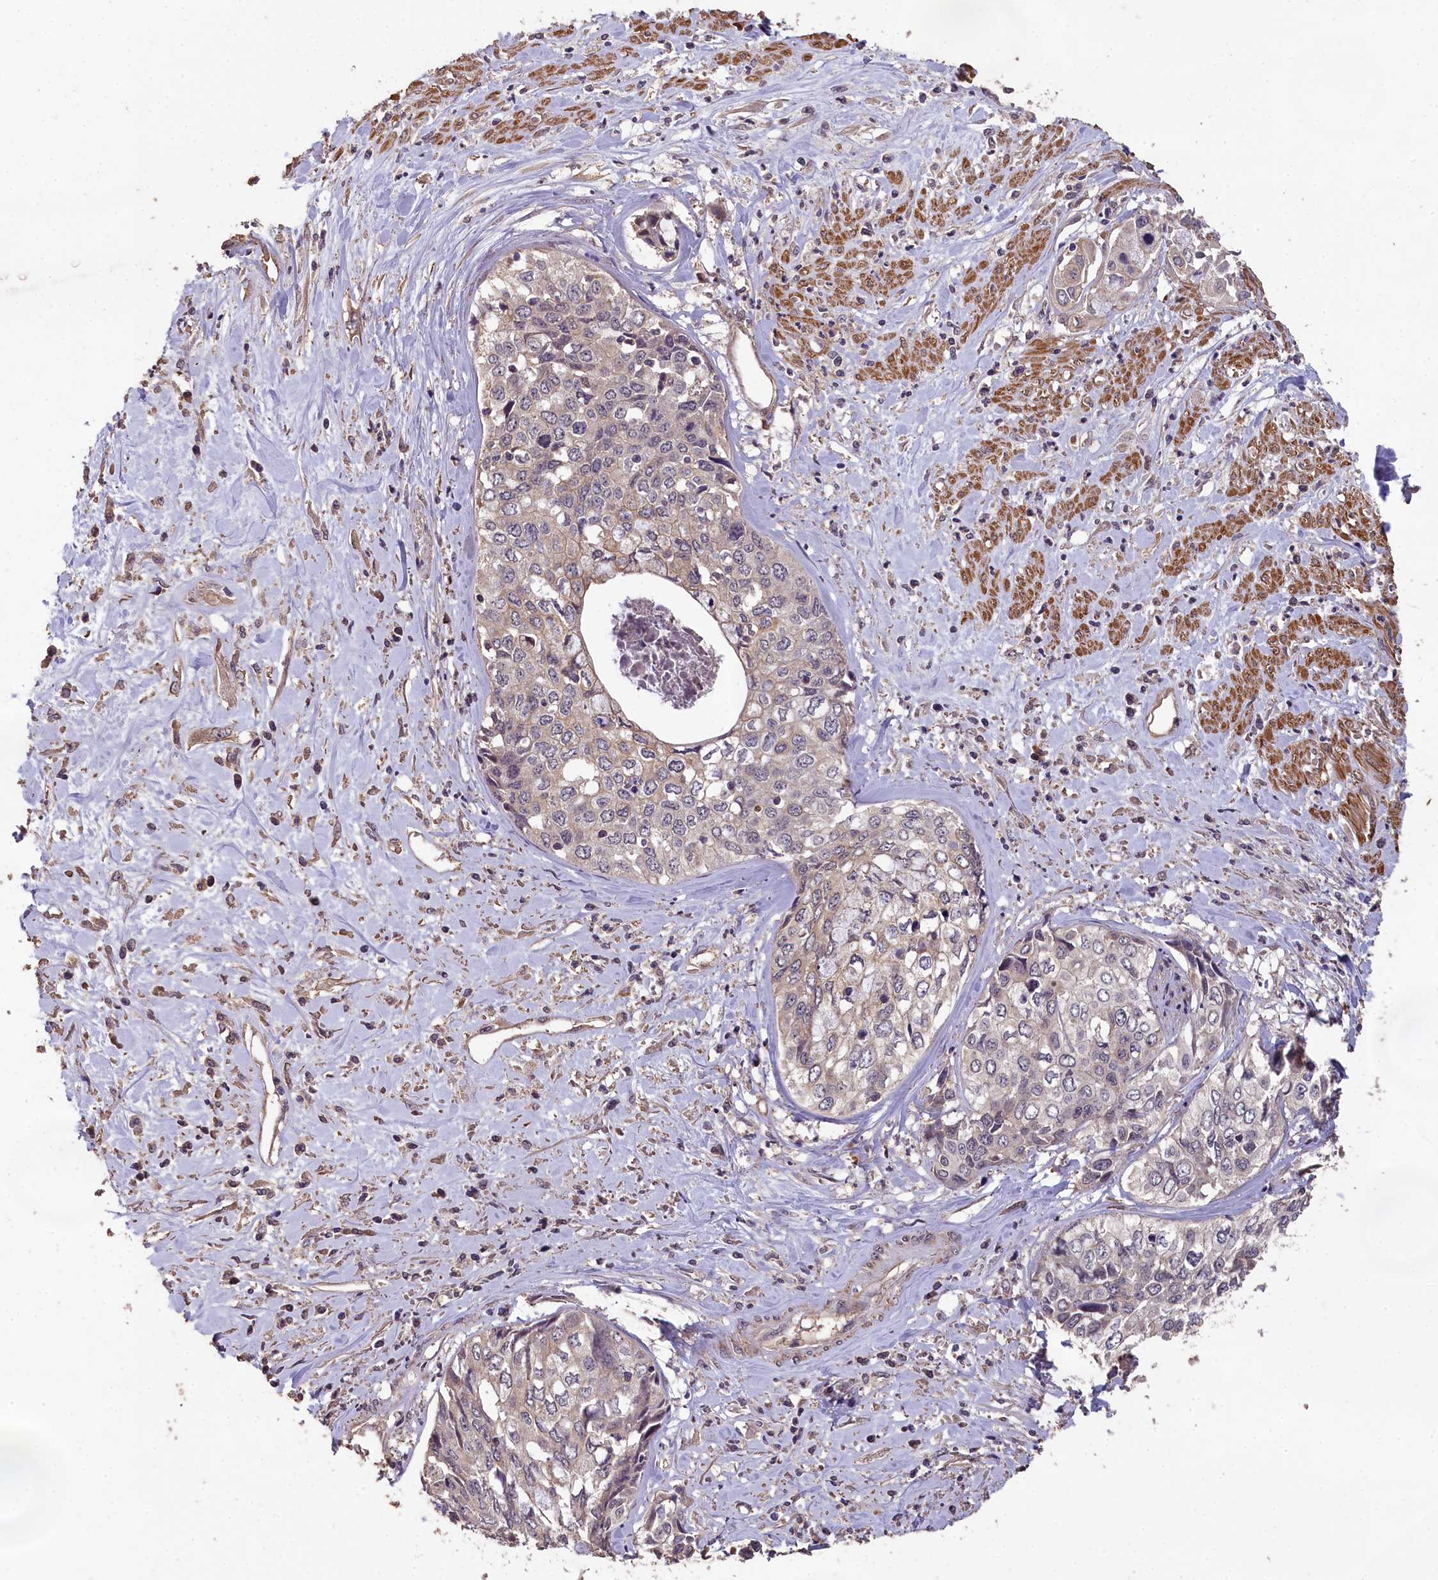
{"staining": {"intensity": "negative", "quantity": "none", "location": "none"}, "tissue": "cervical cancer", "cell_type": "Tumor cells", "image_type": "cancer", "snomed": [{"axis": "morphology", "description": "Squamous cell carcinoma, NOS"}, {"axis": "topography", "description": "Cervix"}], "caption": "Photomicrograph shows no significant protein positivity in tumor cells of cervical cancer (squamous cell carcinoma). Brightfield microscopy of immunohistochemistry stained with DAB (brown) and hematoxylin (blue), captured at high magnification.", "gene": "CHD9", "patient": {"sex": "female", "age": 31}}